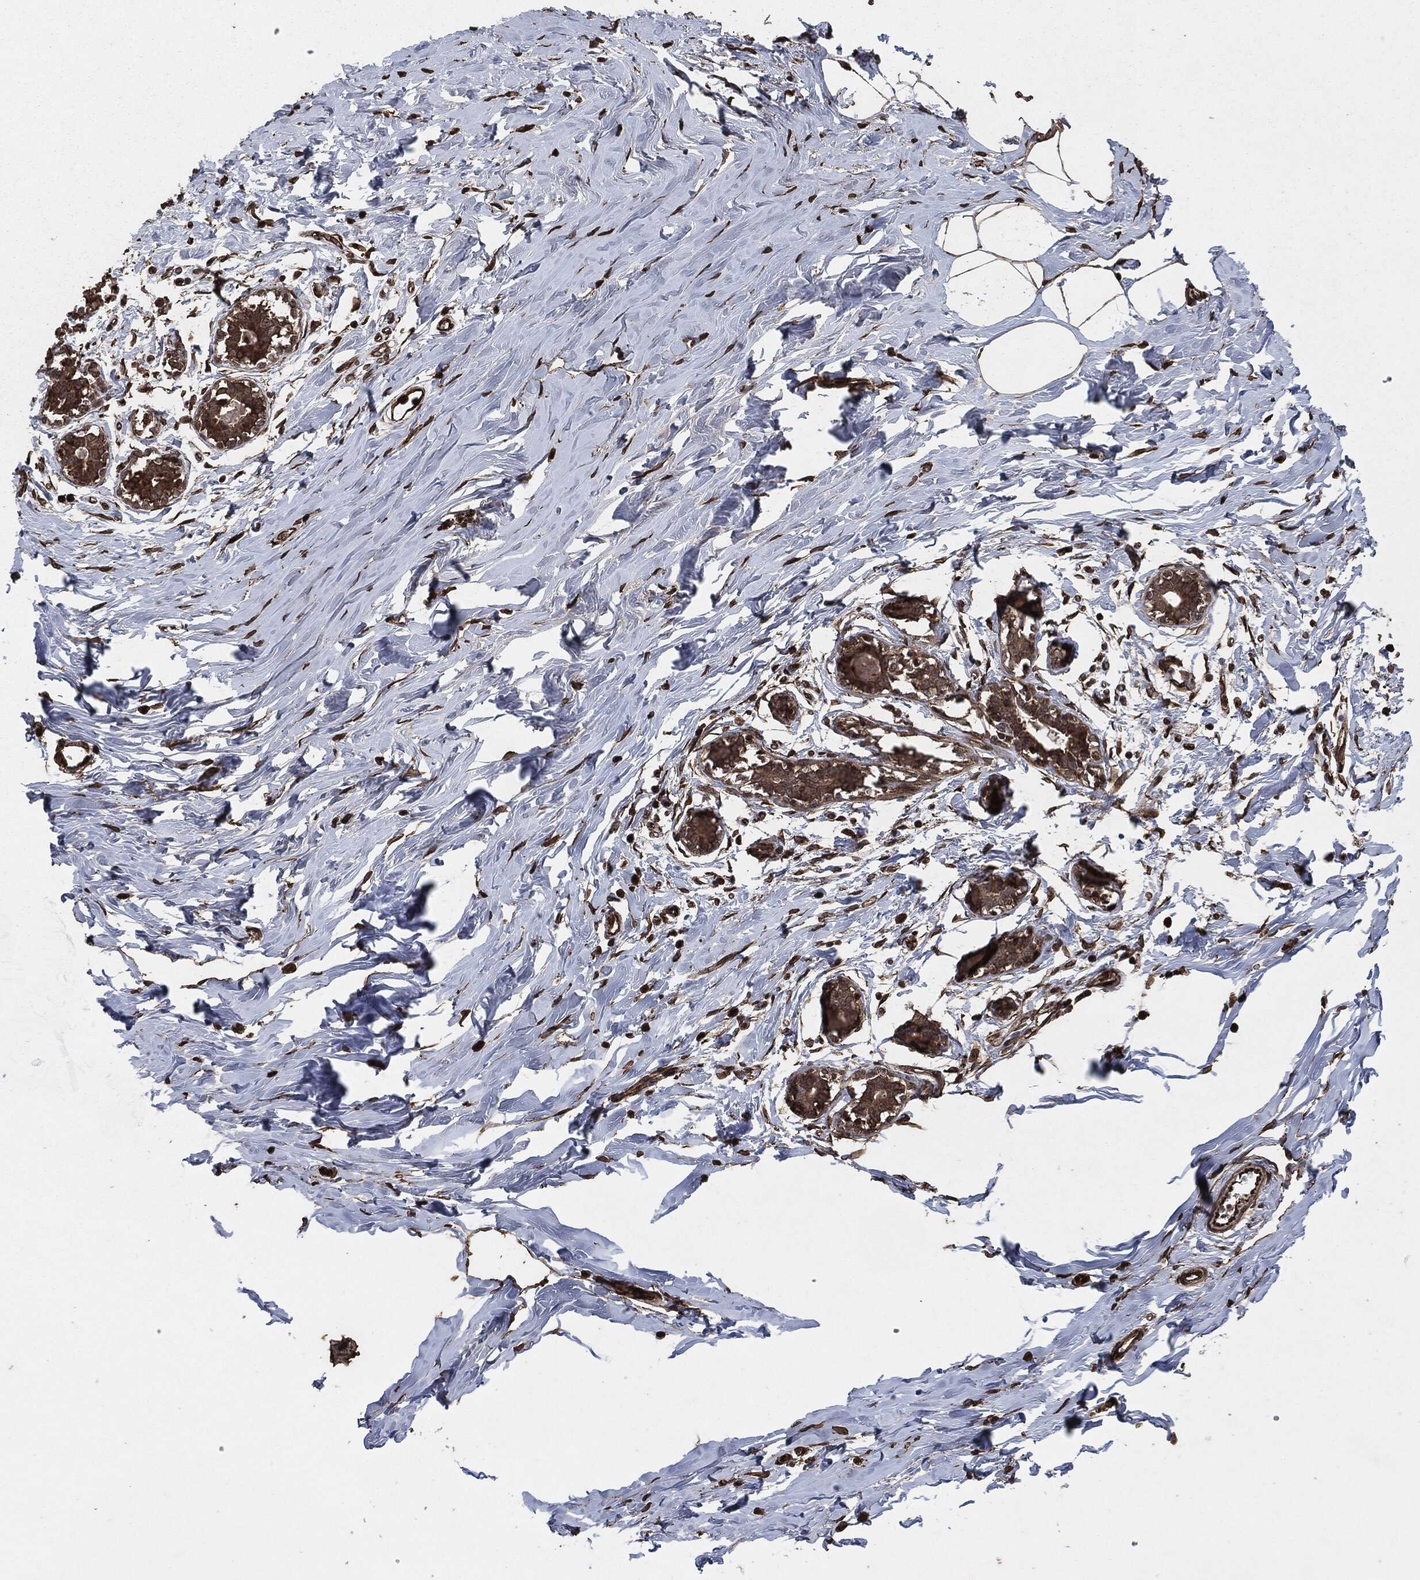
{"staining": {"intensity": "strong", "quantity": ">75%", "location": "cytoplasmic/membranous,nuclear"}, "tissue": "breast", "cell_type": "Adipocytes", "image_type": "normal", "snomed": [{"axis": "morphology", "description": "Normal tissue, NOS"}, {"axis": "morphology", "description": "Lobular carcinoma, in situ"}, {"axis": "topography", "description": "Breast"}], "caption": "High-magnification brightfield microscopy of unremarkable breast stained with DAB (brown) and counterstained with hematoxylin (blue). adipocytes exhibit strong cytoplasmic/membranous,nuclear positivity is present in about>75% of cells. The protein is shown in brown color, while the nuclei are stained blue.", "gene": "EGFR", "patient": {"sex": "female", "age": 35}}